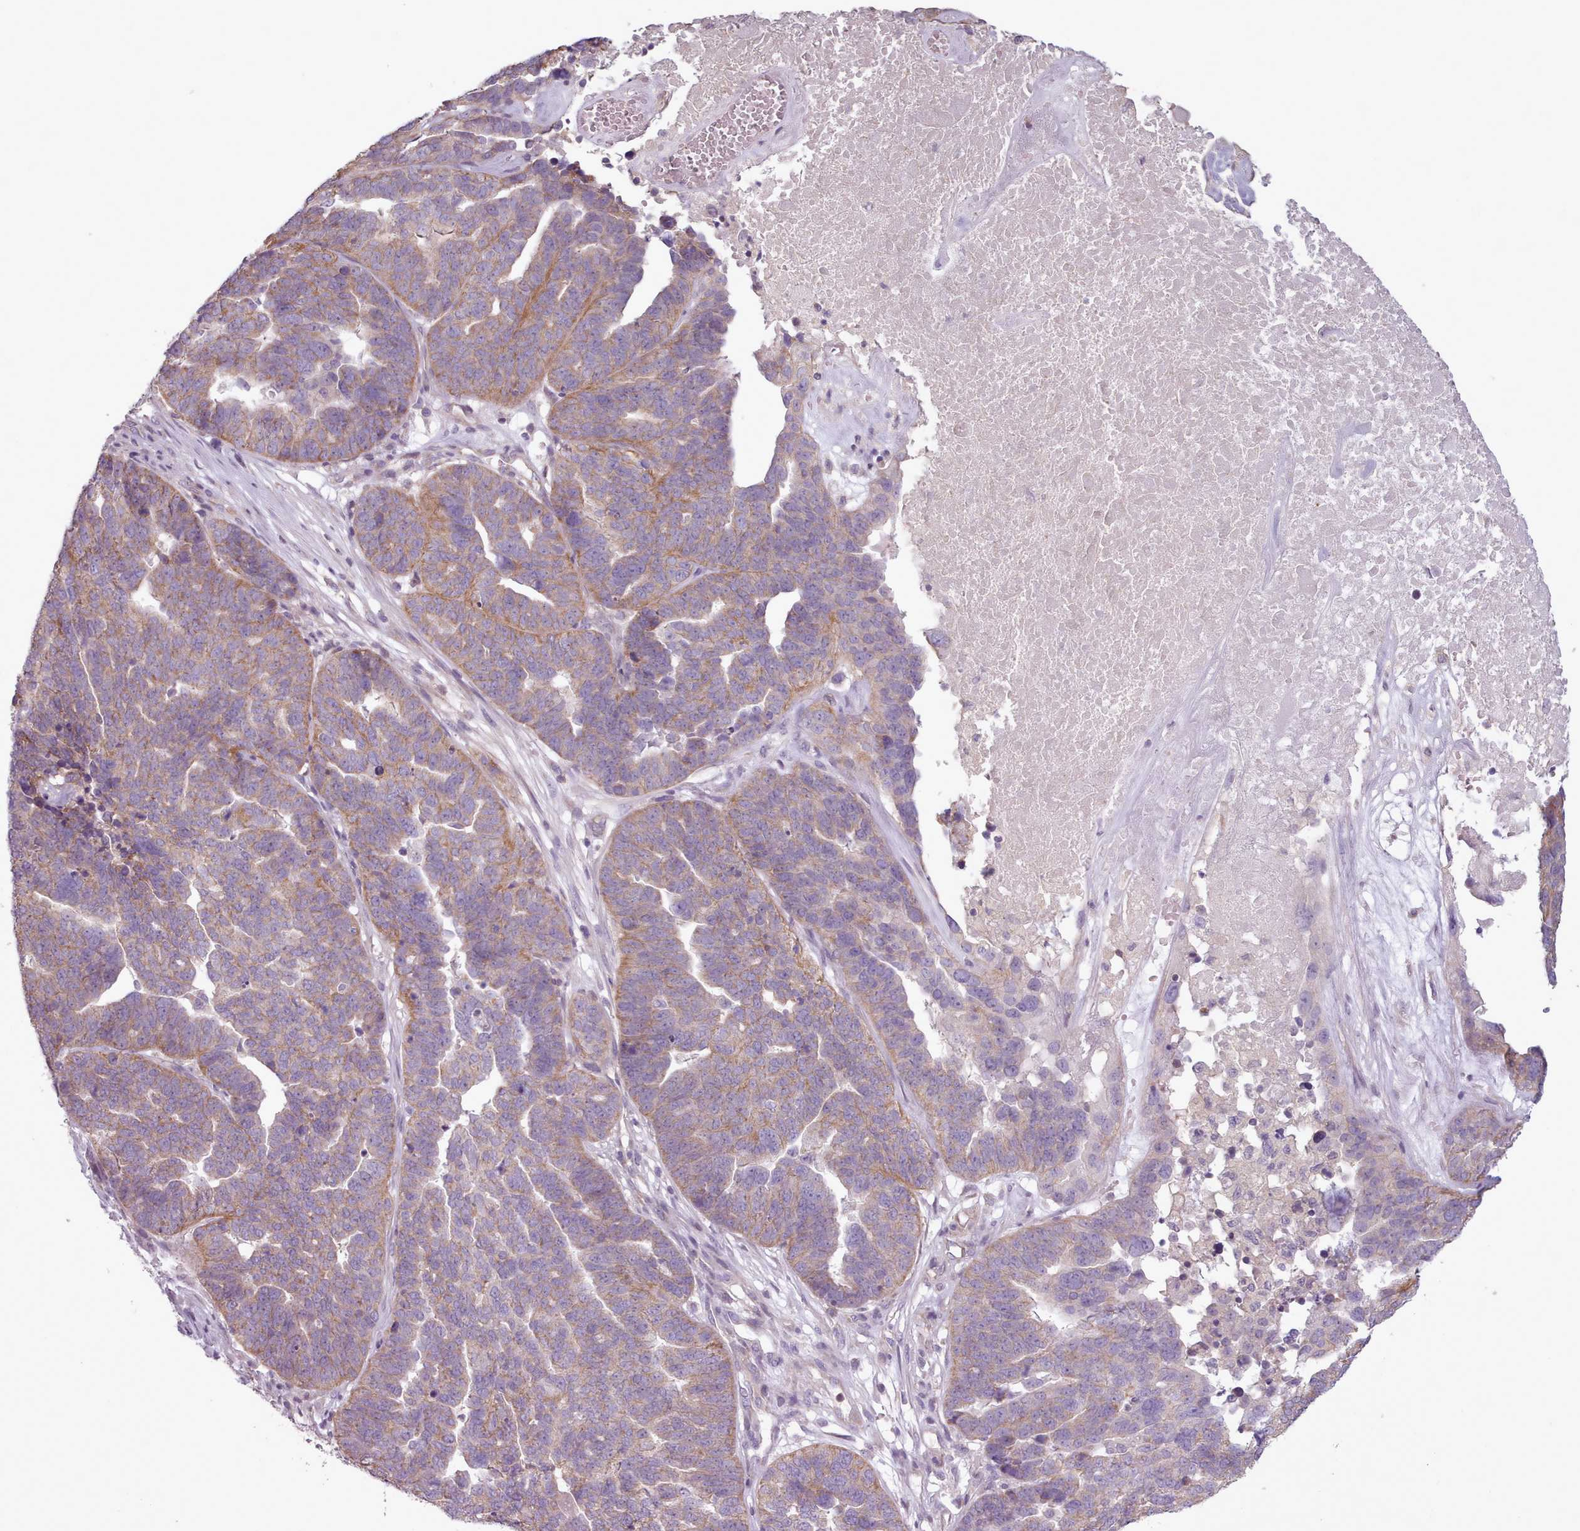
{"staining": {"intensity": "moderate", "quantity": "<25%", "location": "cytoplasmic/membranous"}, "tissue": "ovarian cancer", "cell_type": "Tumor cells", "image_type": "cancer", "snomed": [{"axis": "morphology", "description": "Cystadenocarcinoma, serous, NOS"}, {"axis": "topography", "description": "Ovary"}], "caption": "Serous cystadenocarcinoma (ovarian) stained with immunohistochemistry (IHC) shows moderate cytoplasmic/membranous positivity in about <25% of tumor cells. (brown staining indicates protein expression, while blue staining denotes nuclei).", "gene": "NT5DC2", "patient": {"sex": "female", "age": 59}}